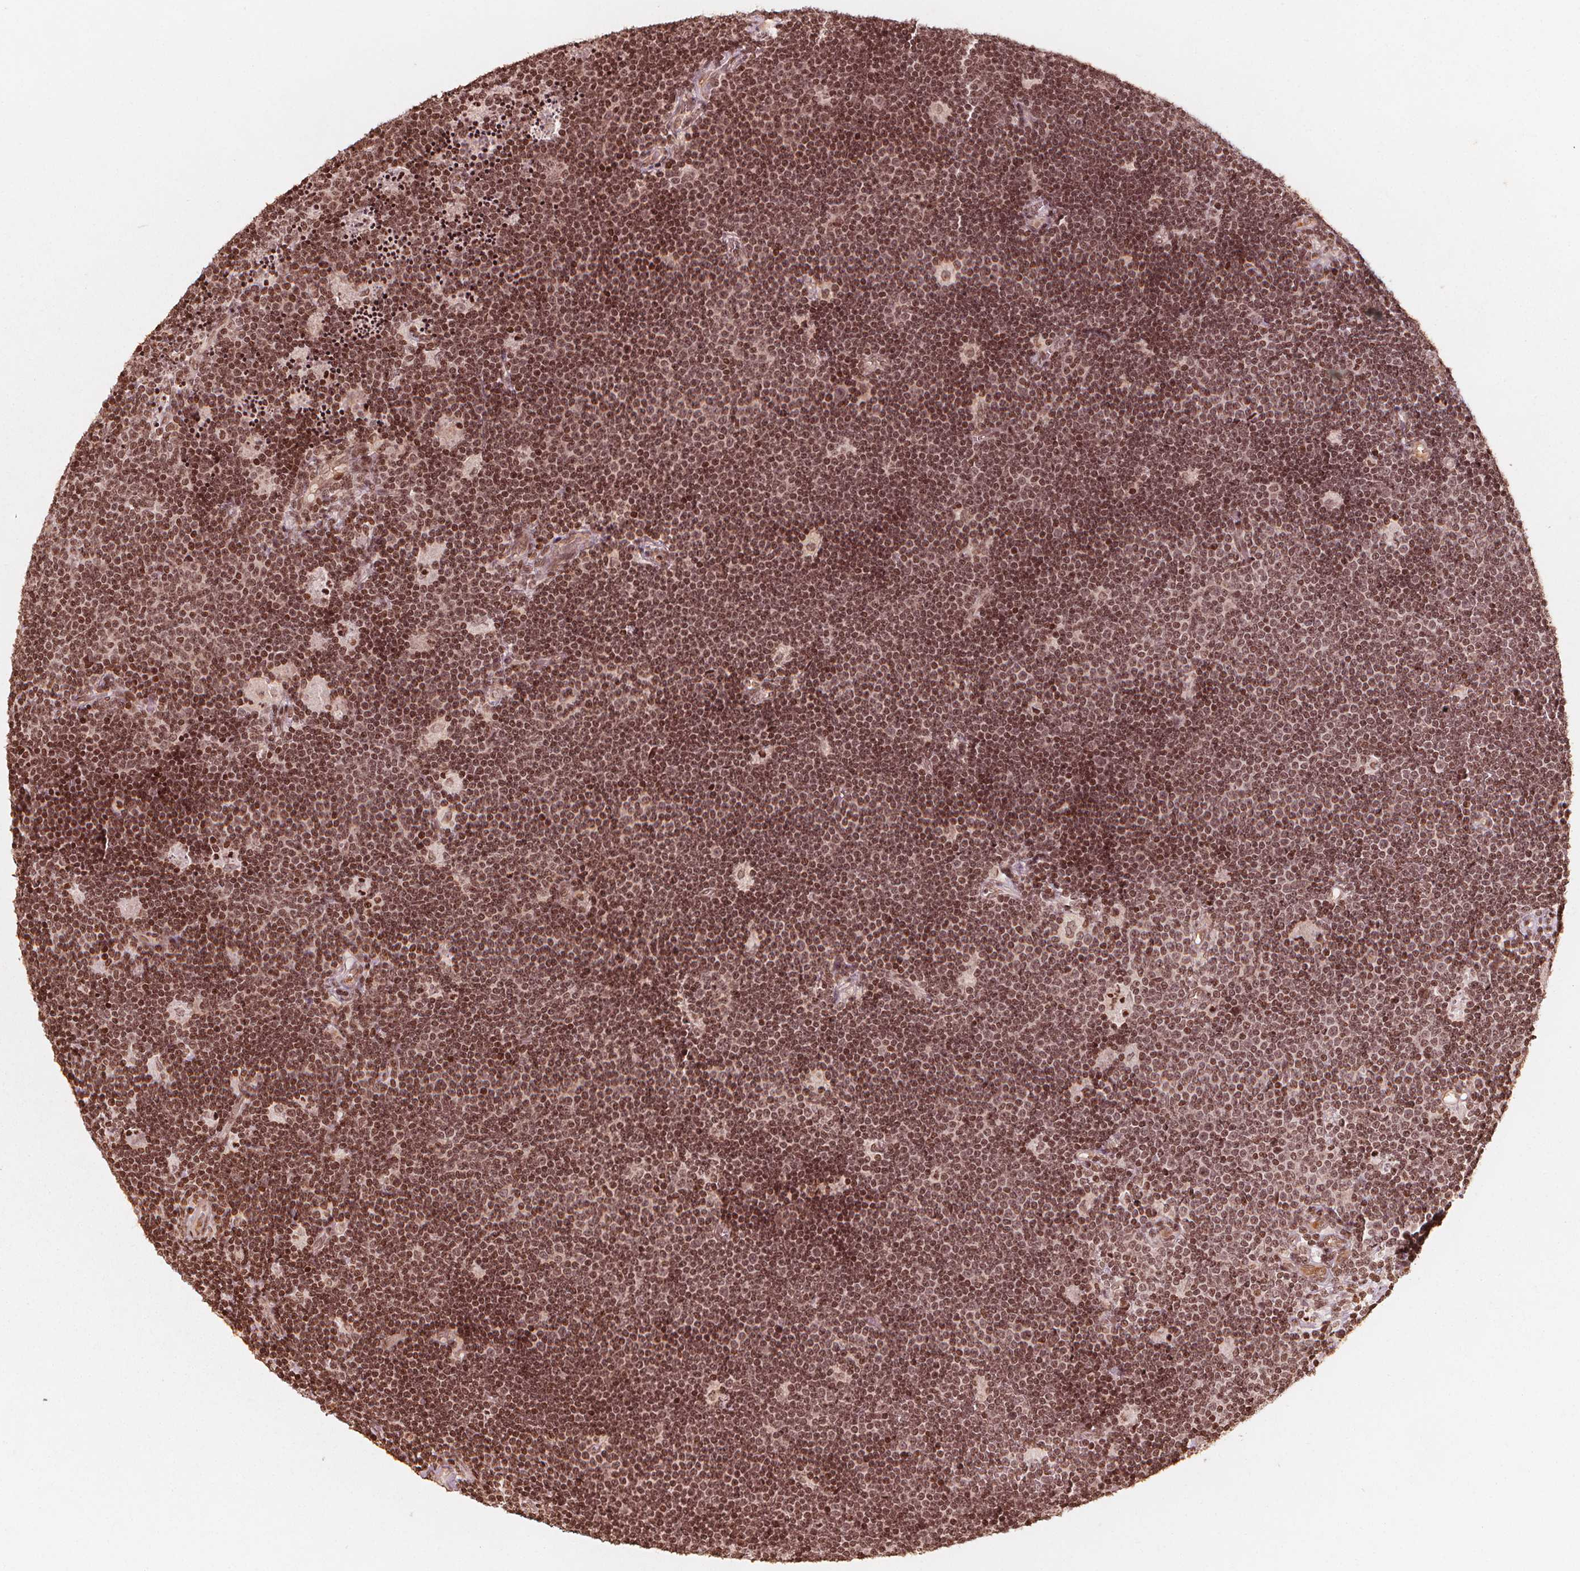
{"staining": {"intensity": "moderate", "quantity": ">75%", "location": "nuclear"}, "tissue": "lymphoma", "cell_type": "Tumor cells", "image_type": "cancer", "snomed": [{"axis": "morphology", "description": "Malignant lymphoma, non-Hodgkin's type, Low grade"}, {"axis": "topography", "description": "Brain"}], "caption": "Approximately >75% of tumor cells in low-grade malignant lymphoma, non-Hodgkin's type reveal moderate nuclear protein staining as visualized by brown immunohistochemical staining.", "gene": "H3C14", "patient": {"sex": "female", "age": 66}}